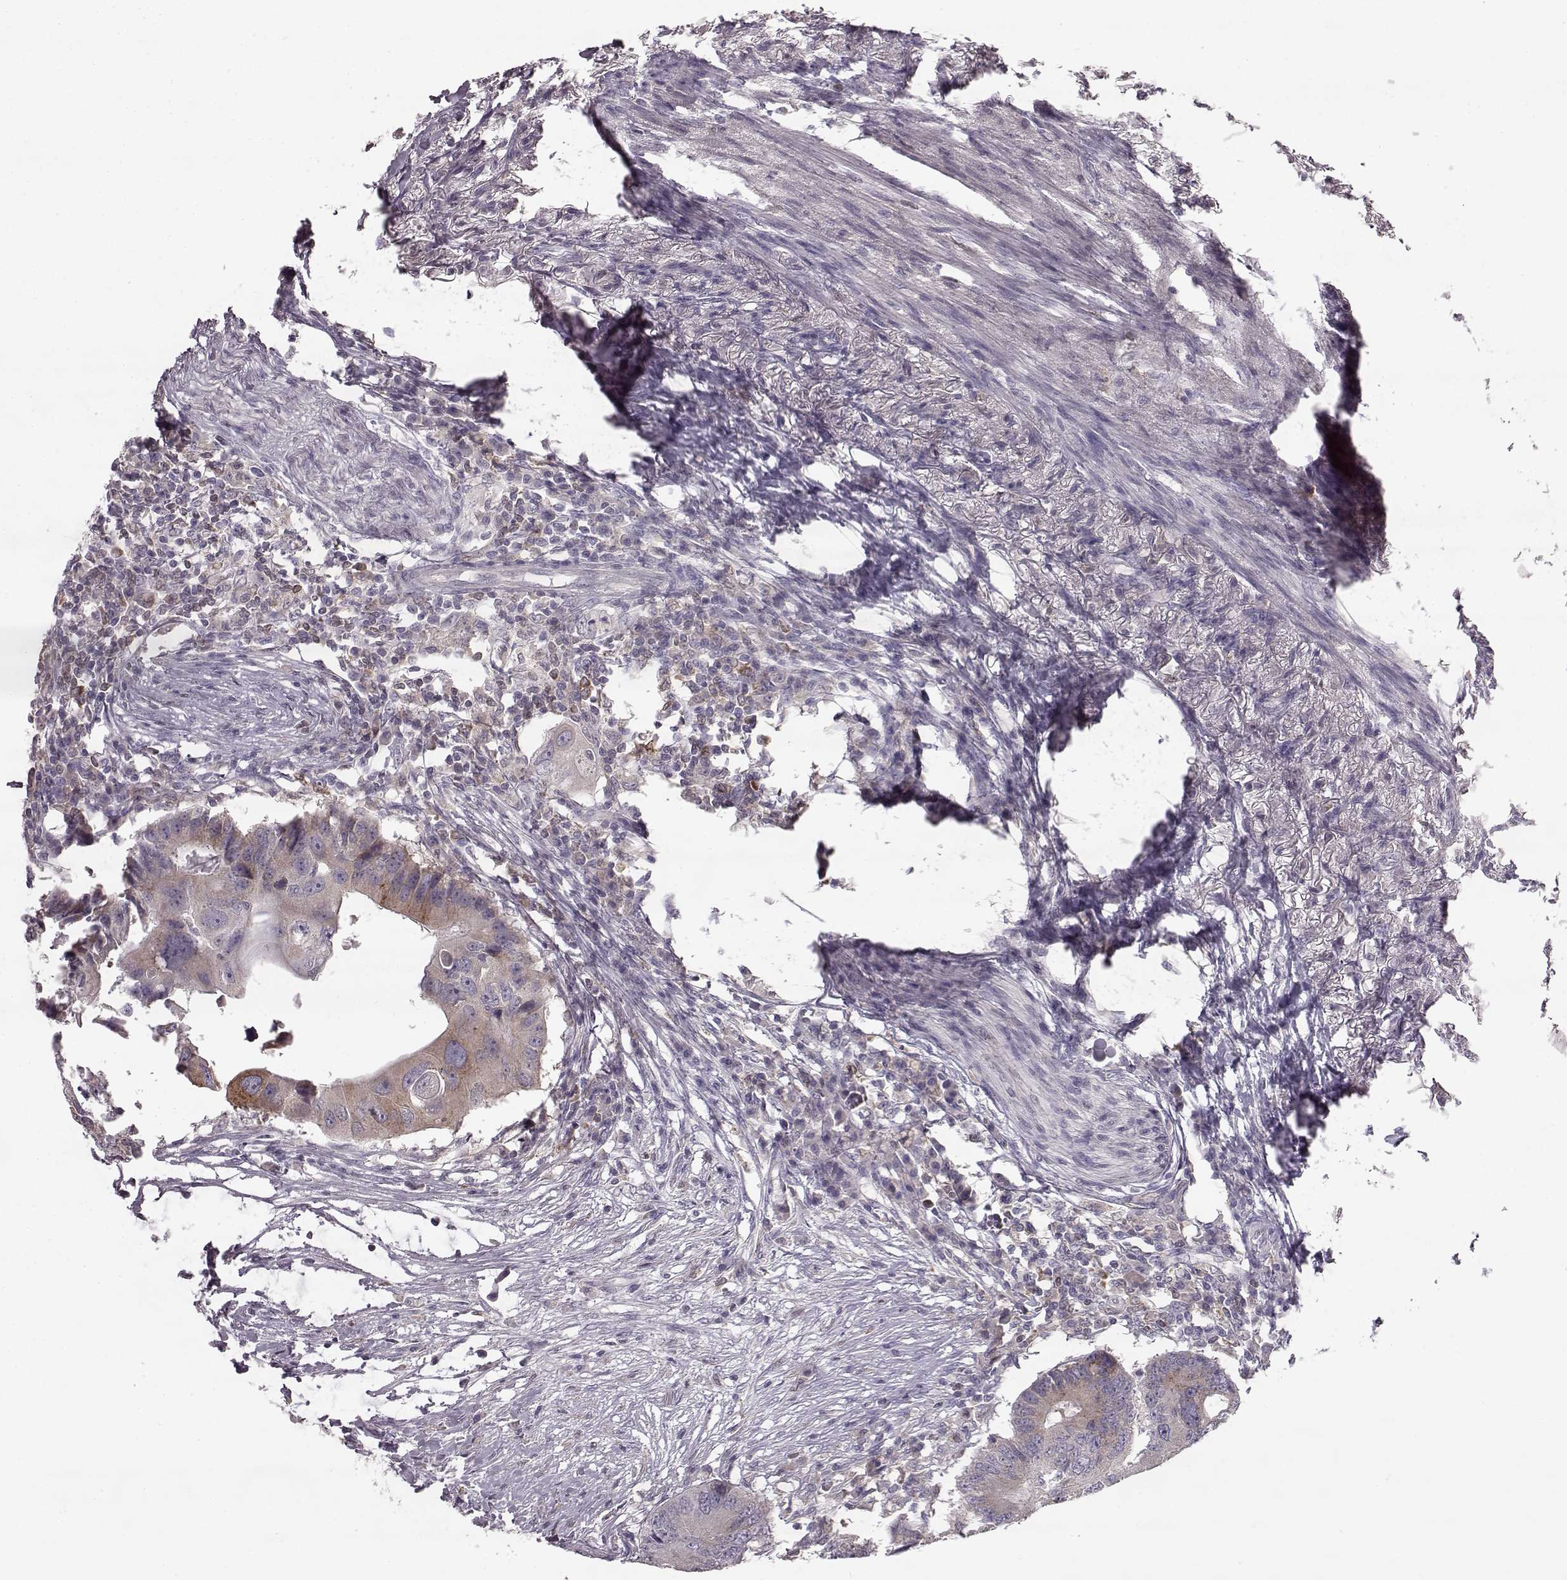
{"staining": {"intensity": "weak", "quantity": ">75%", "location": "cytoplasmic/membranous"}, "tissue": "colorectal cancer", "cell_type": "Tumor cells", "image_type": "cancer", "snomed": [{"axis": "morphology", "description": "Adenocarcinoma, NOS"}, {"axis": "topography", "description": "Colon"}], "caption": "DAB (3,3'-diaminobenzidine) immunohistochemical staining of colorectal cancer (adenocarcinoma) demonstrates weak cytoplasmic/membranous protein positivity in about >75% of tumor cells. The protein is shown in brown color, while the nuclei are stained blue.", "gene": "SPAG17", "patient": {"sex": "male", "age": 71}}